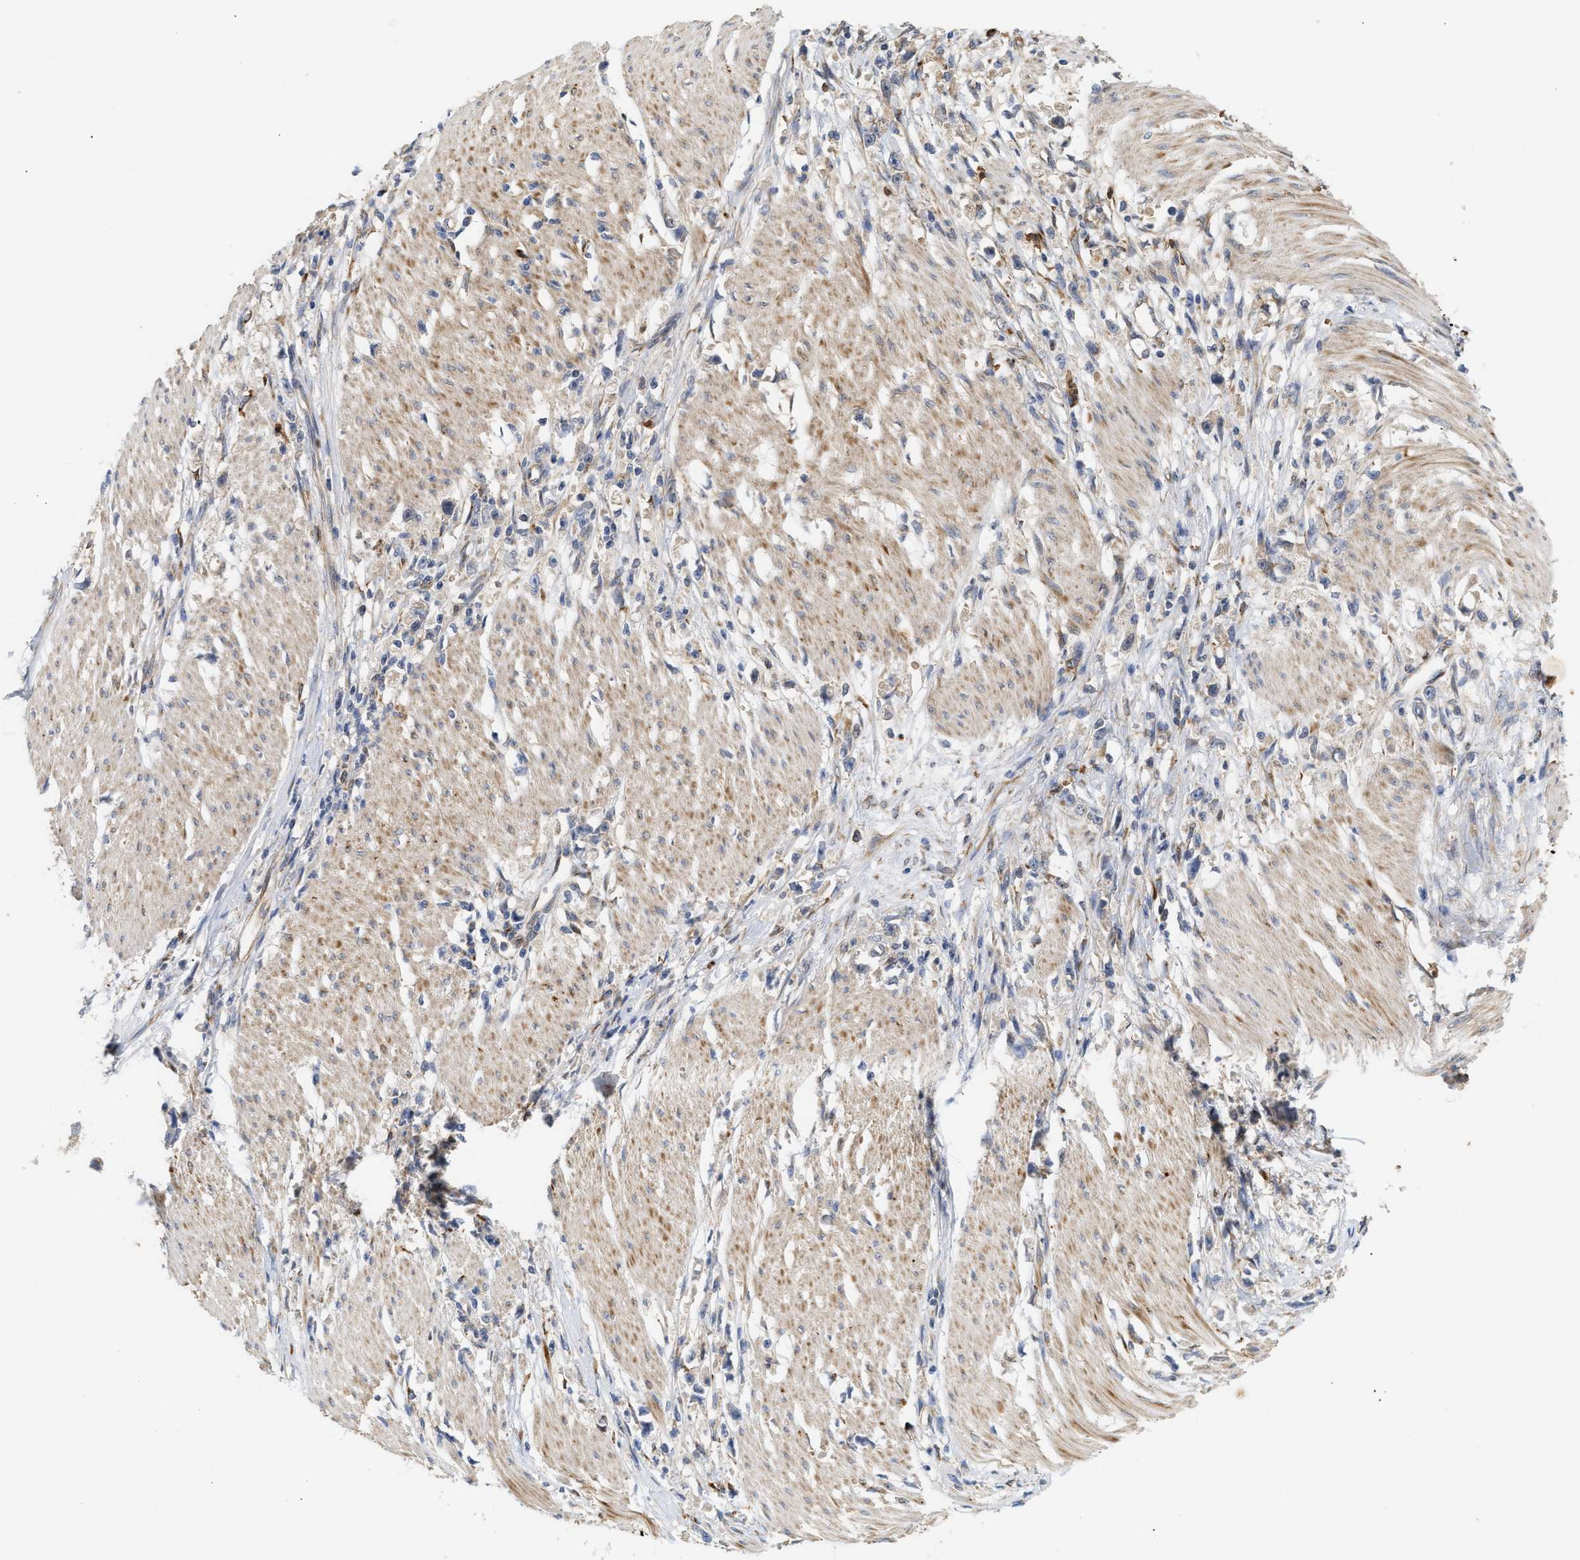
{"staining": {"intensity": "negative", "quantity": "none", "location": "none"}, "tissue": "stomach cancer", "cell_type": "Tumor cells", "image_type": "cancer", "snomed": [{"axis": "morphology", "description": "Adenocarcinoma, NOS"}, {"axis": "topography", "description": "Stomach"}], "caption": "Tumor cells show no significant protein positivity in stomach cancer (adenocarcinoma).", "gene": "PLCD1", "patient": {"sex": "female", "age": 59}}